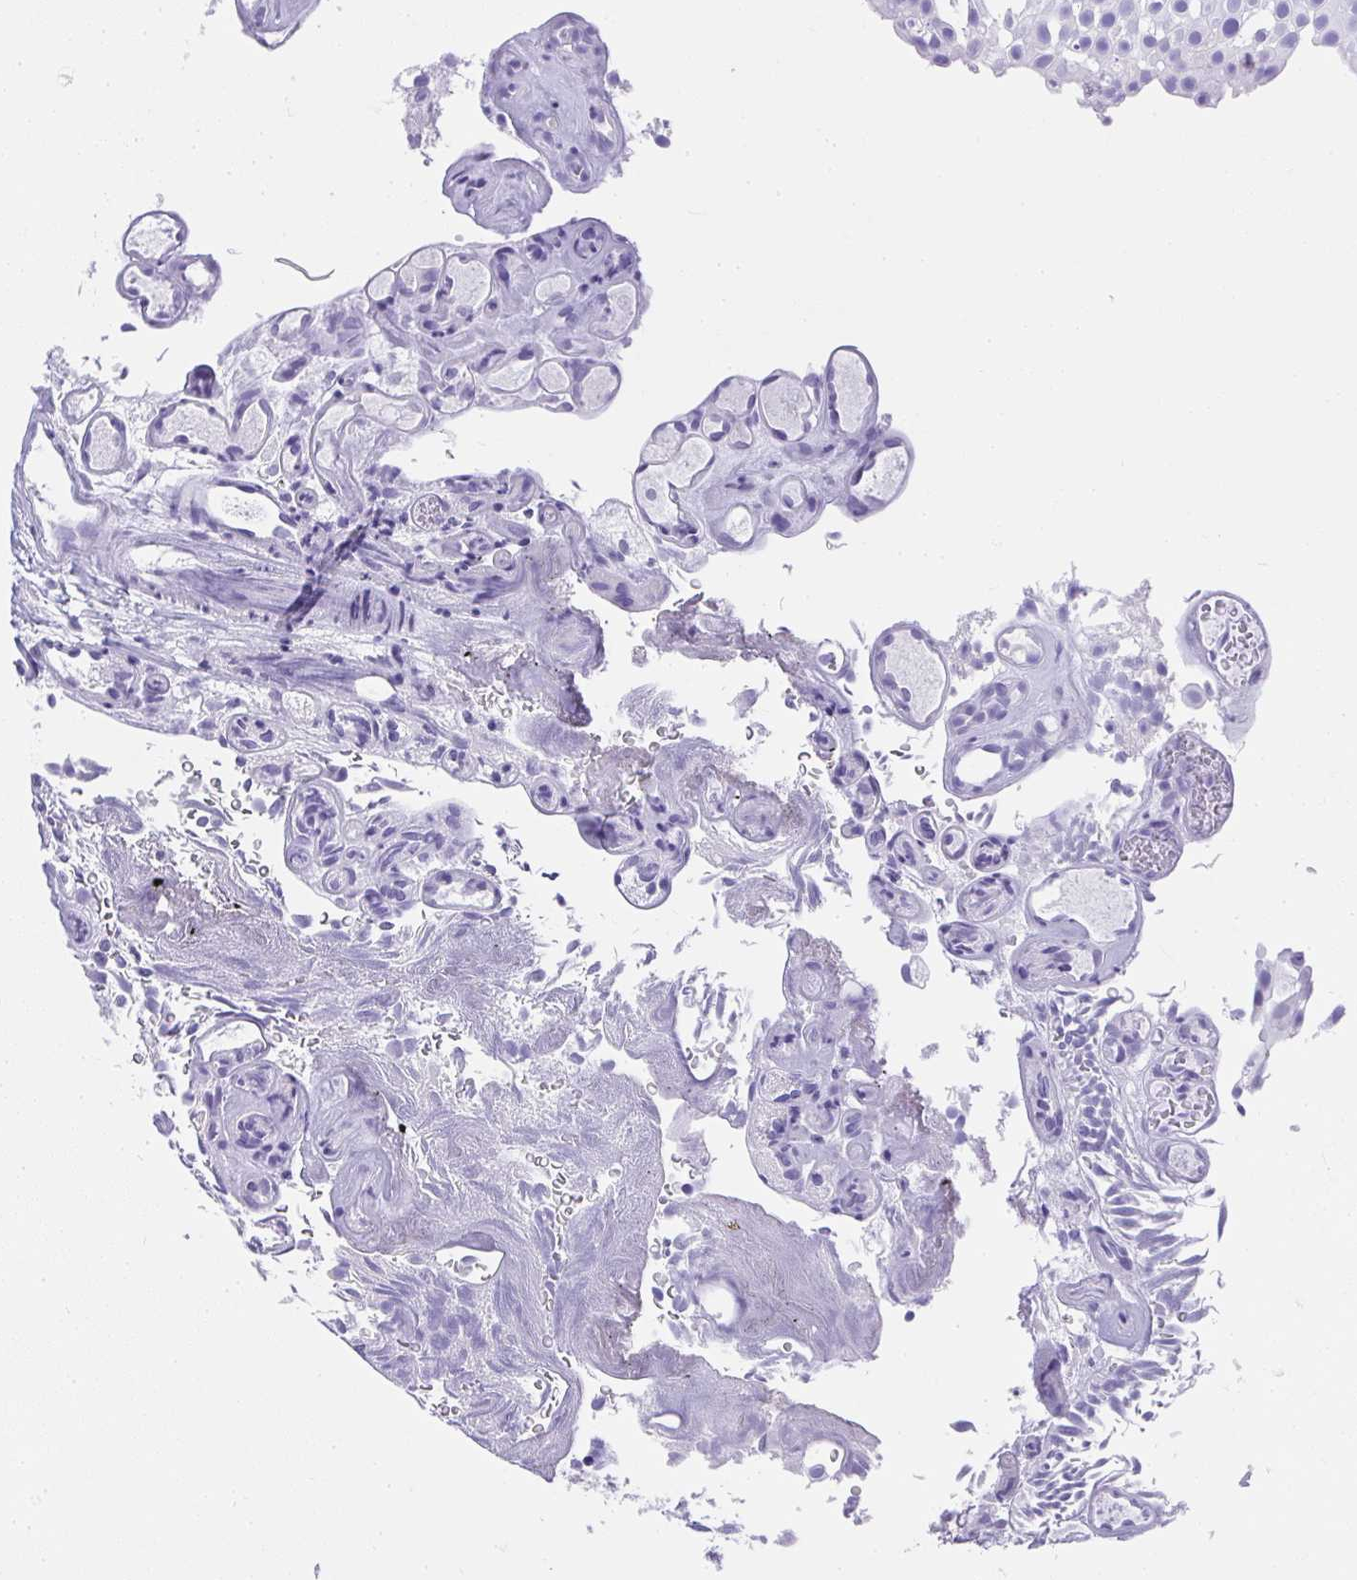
{"staining": {"intensity": "negative", "quantity": "none", "location": "none"}, "tissue": "urothelial cancer", "cell_type": "Tumor cells", "image_type": "cancer", "snomed": [{"axis": "morphology", "description": "Urothelial carcinoma, Low grade"}, {"axis": "topography", "description": "Urinary bladder"}], "caption": "IHC image of neoplastic tissue: urothelial carcinoma (low-grade) stained with DAB (3,3'-diaminobenzidine) reveals no significant protein expression in tumor cells. (Immunohistochemistry, brightfield microscopy, high magnification).", "gene": "AVIL", "patient": {"sex": "male", "age": 78}}